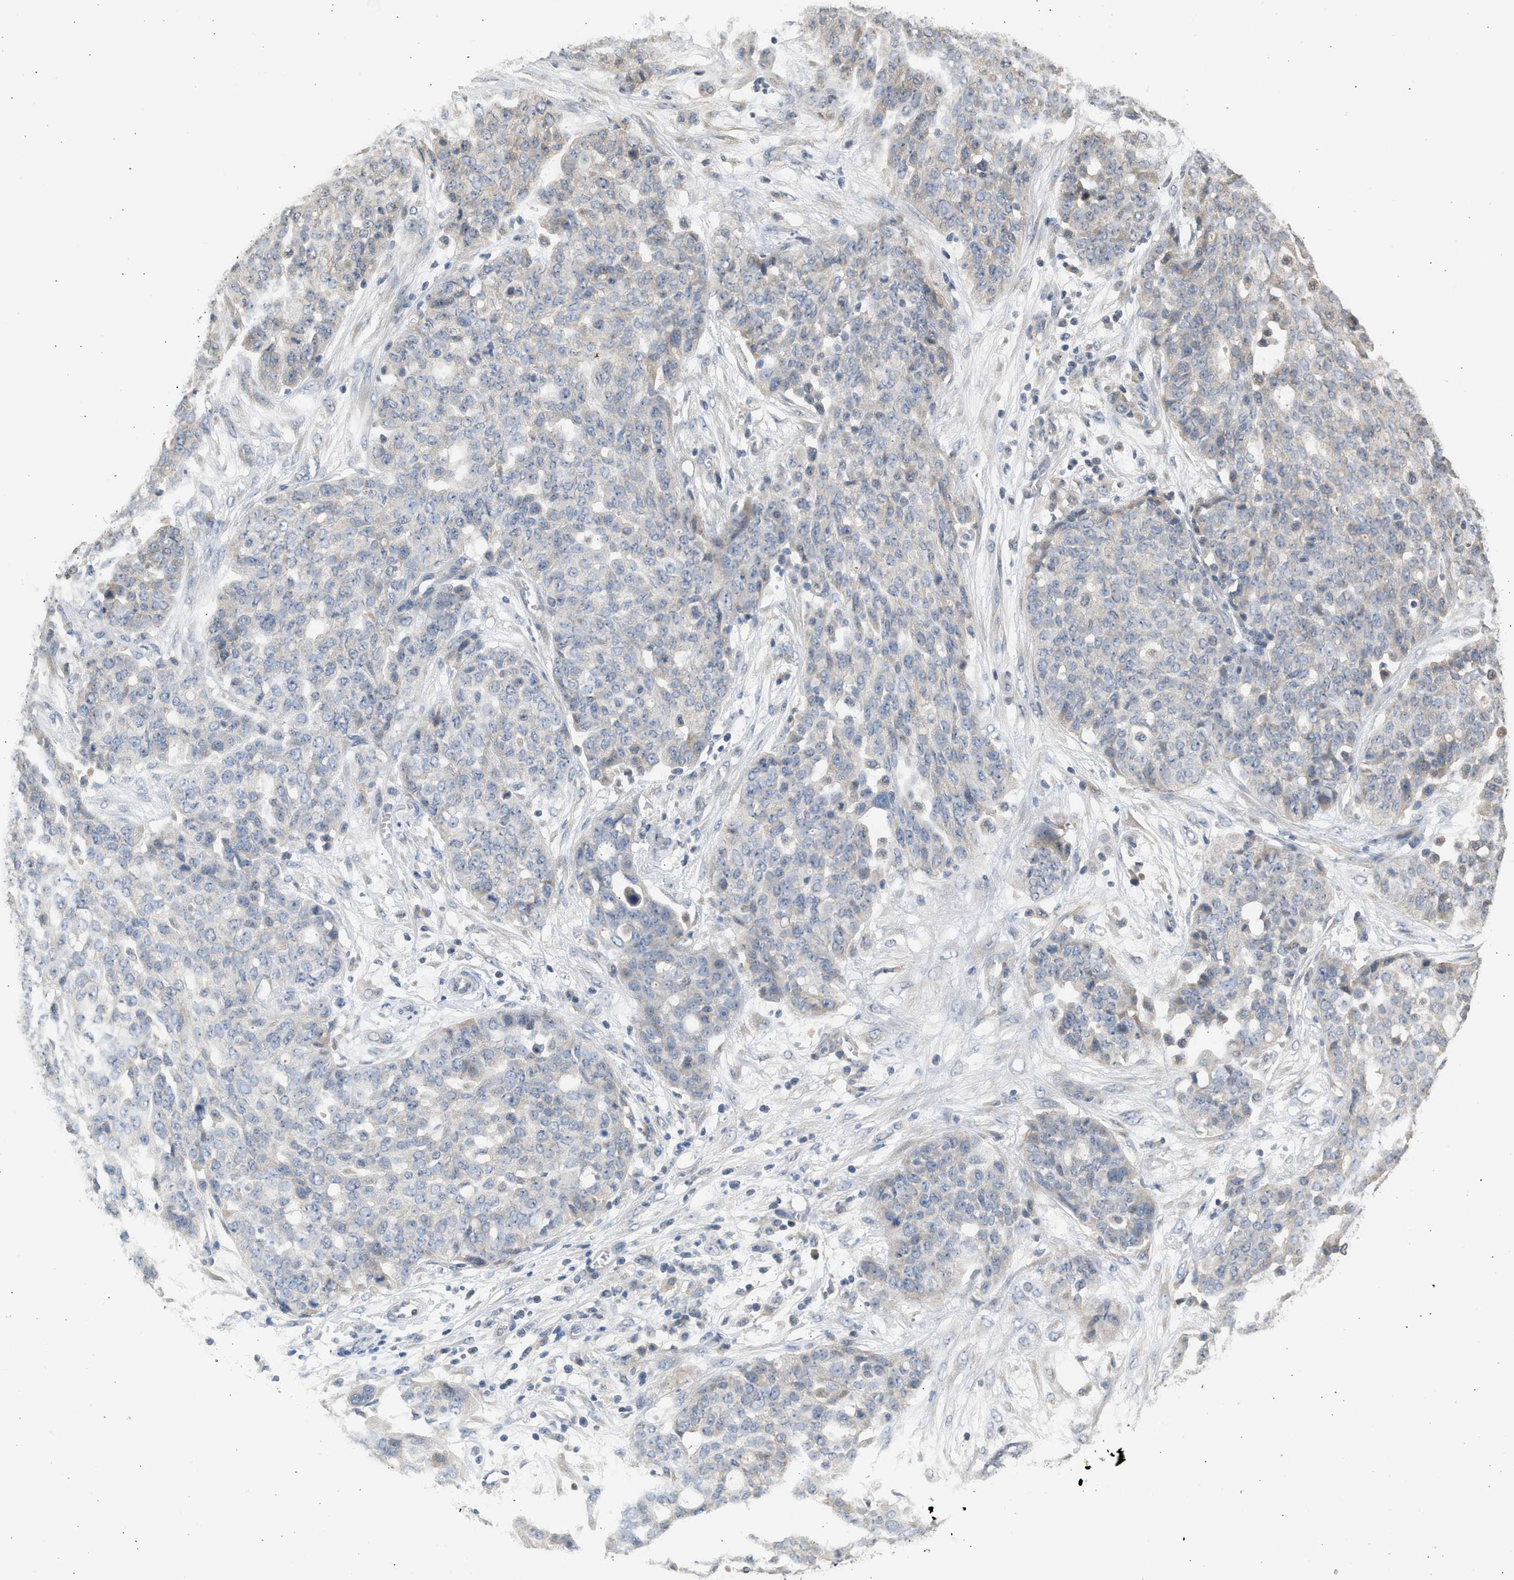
{"staining": {"intensity": "weak", "quantity": "<25%", "location": "cytoplasmic/membranous"}, "tissue": "ovarian cancer", "cell_type": "Tumor cells", "image_type": "cancer", "snomed": [{"axis": "morphology", "description": "Cystadenocarcinoma, serous, NOS"}, {"axis": "topography", "description": "Soft tissue"}, {"axis": "topography", "description": "Ovary"}], "caption": "DAB immunohistochemical staining of human ovarian cancer exhibits no significant positivity in tumor cells.", "gene": "SULT2A1", "patient": {"sex": "female", "age": 57}}